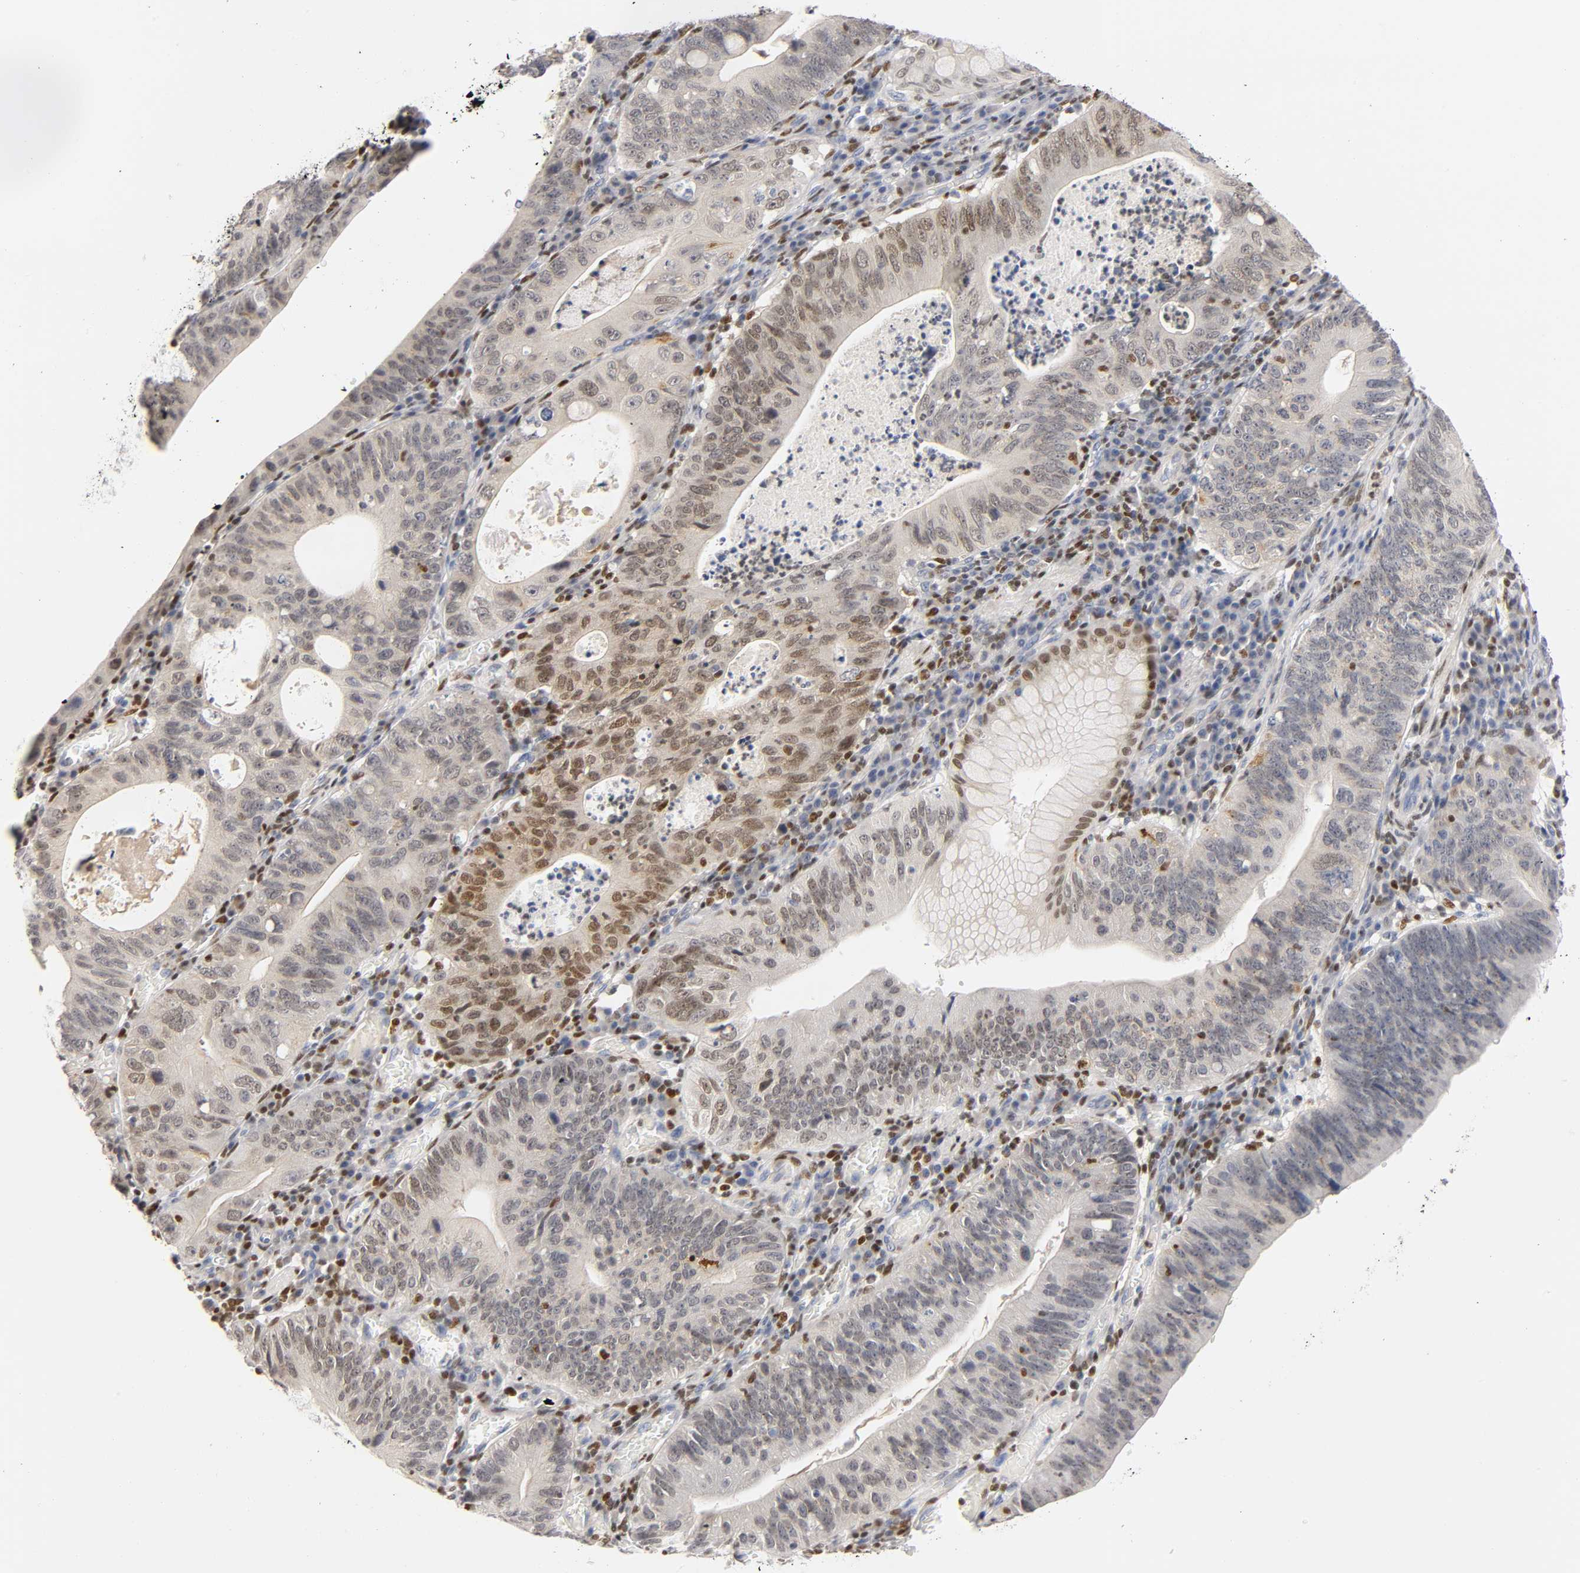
{"staining": {"intensity": "moderate", "quantity": "25%-75%", "location": "nuclear"}, "tissue": "stomach cancer", "cell_type": "Tumor cells", "image_type": "cancer", "snomed": [{"axis": "morphology", "description": "Adenocarcinoma, NOS"}, {"axis": "topography", "description": "Stomach"}], "caption": "Moderate nuclear expression for a protein is seen in about 25%-75% of tumor cells of adenocarcinoma (stomach) using immunohistochemistry (IHC).", "gene": "RUNX1", "patient": {"sex": "male", "age": 59}}